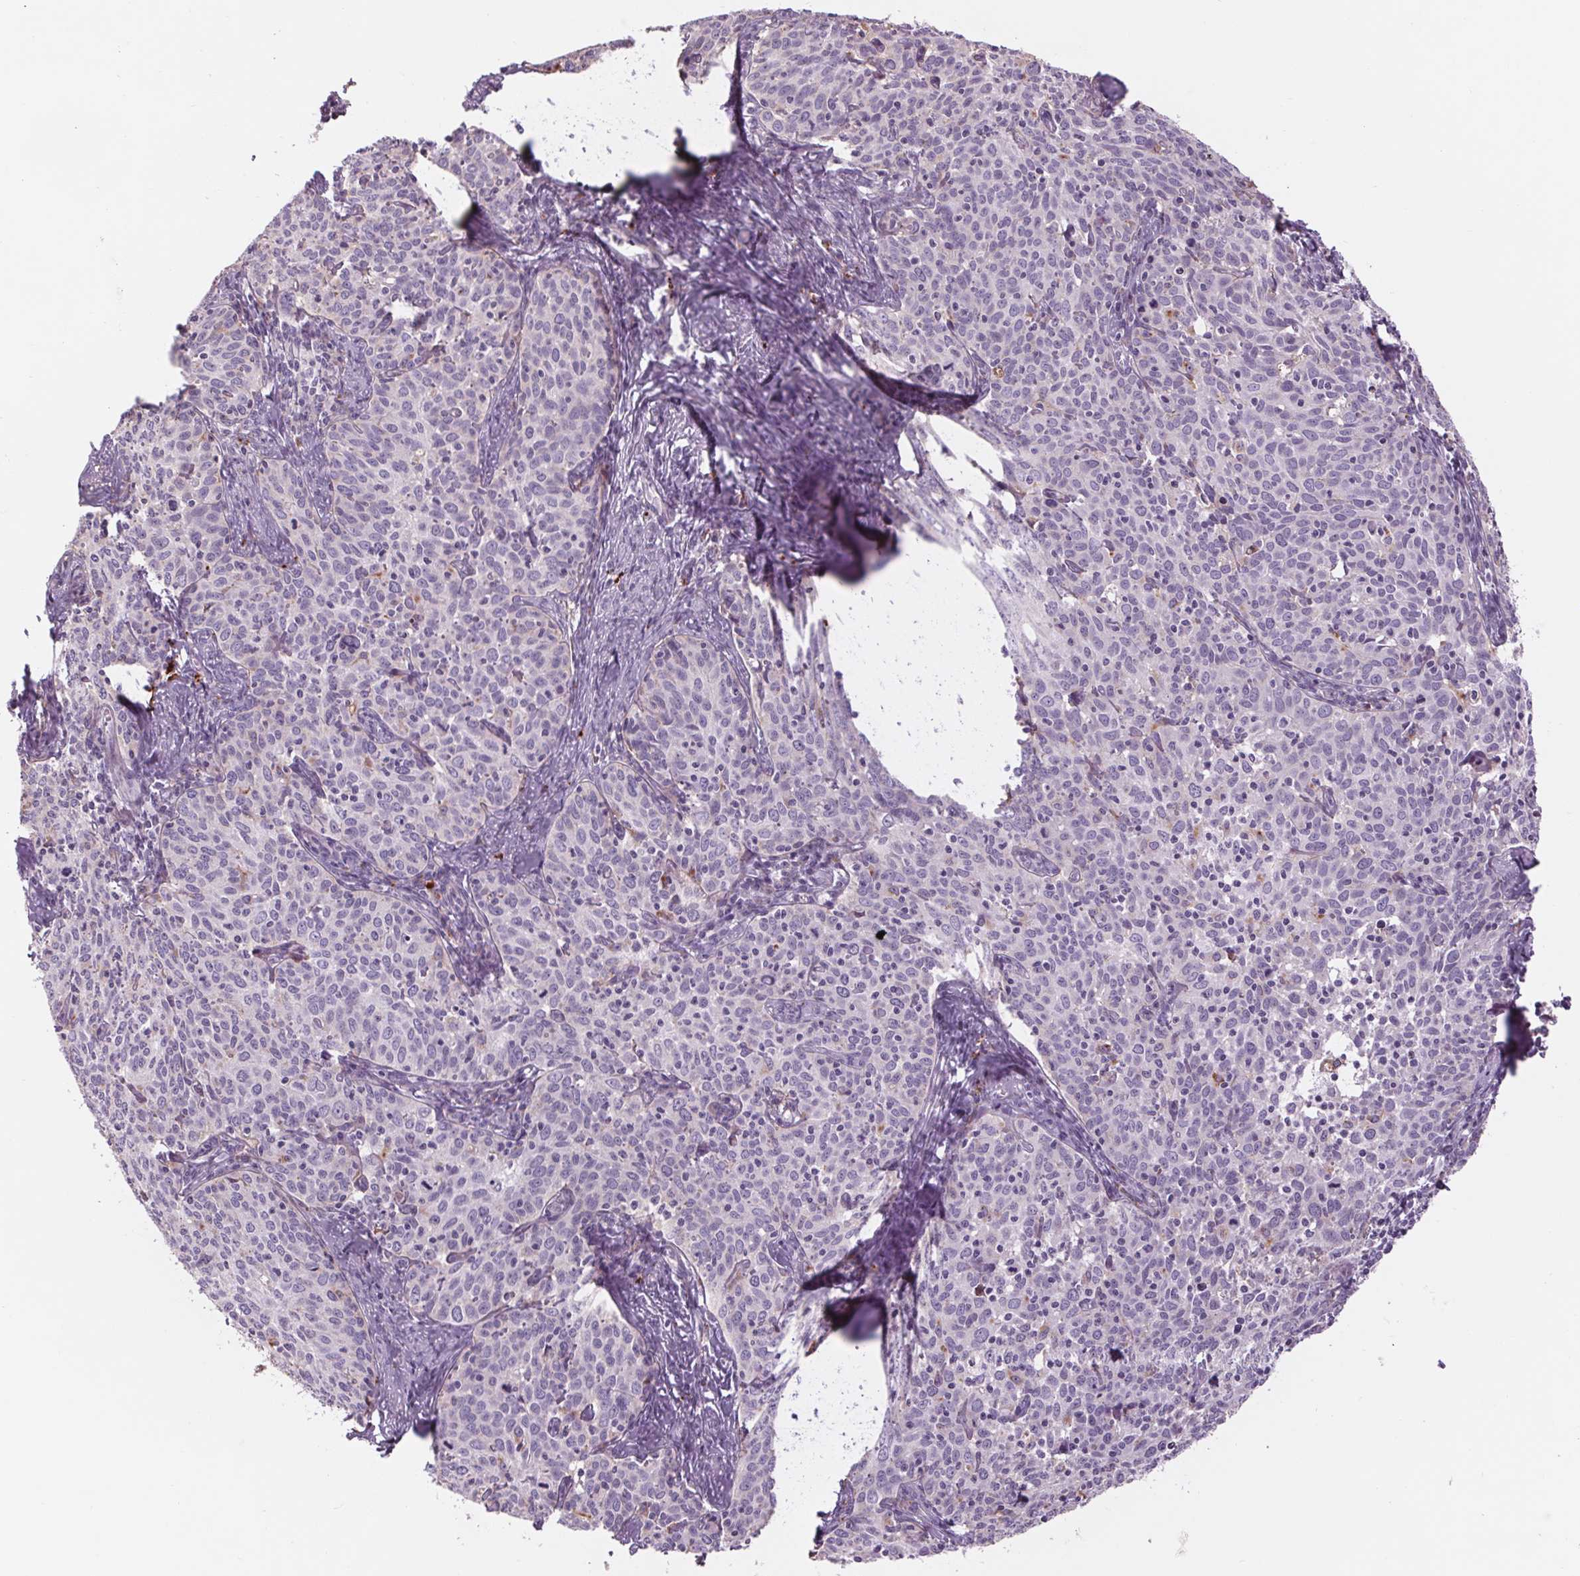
{"staining": {"intensity": "negative", "quantity": "none", "location": "none"}, "tissue": "cervical cancer", "cell_type": "Tumor cells", "image_type": "cancer", "snomed": [{"axis": "morphology", "description": "Squamous cell carcinoma, NOS"}, {"axis": "topography", "description": "Cervix"}], "caption": "Micrograph shows no significant protein staining in tumor cells of squamous cell carcinoma (cervical).", "gene": "SAMD5", "patient": {"sex": "female", "age": 62}}